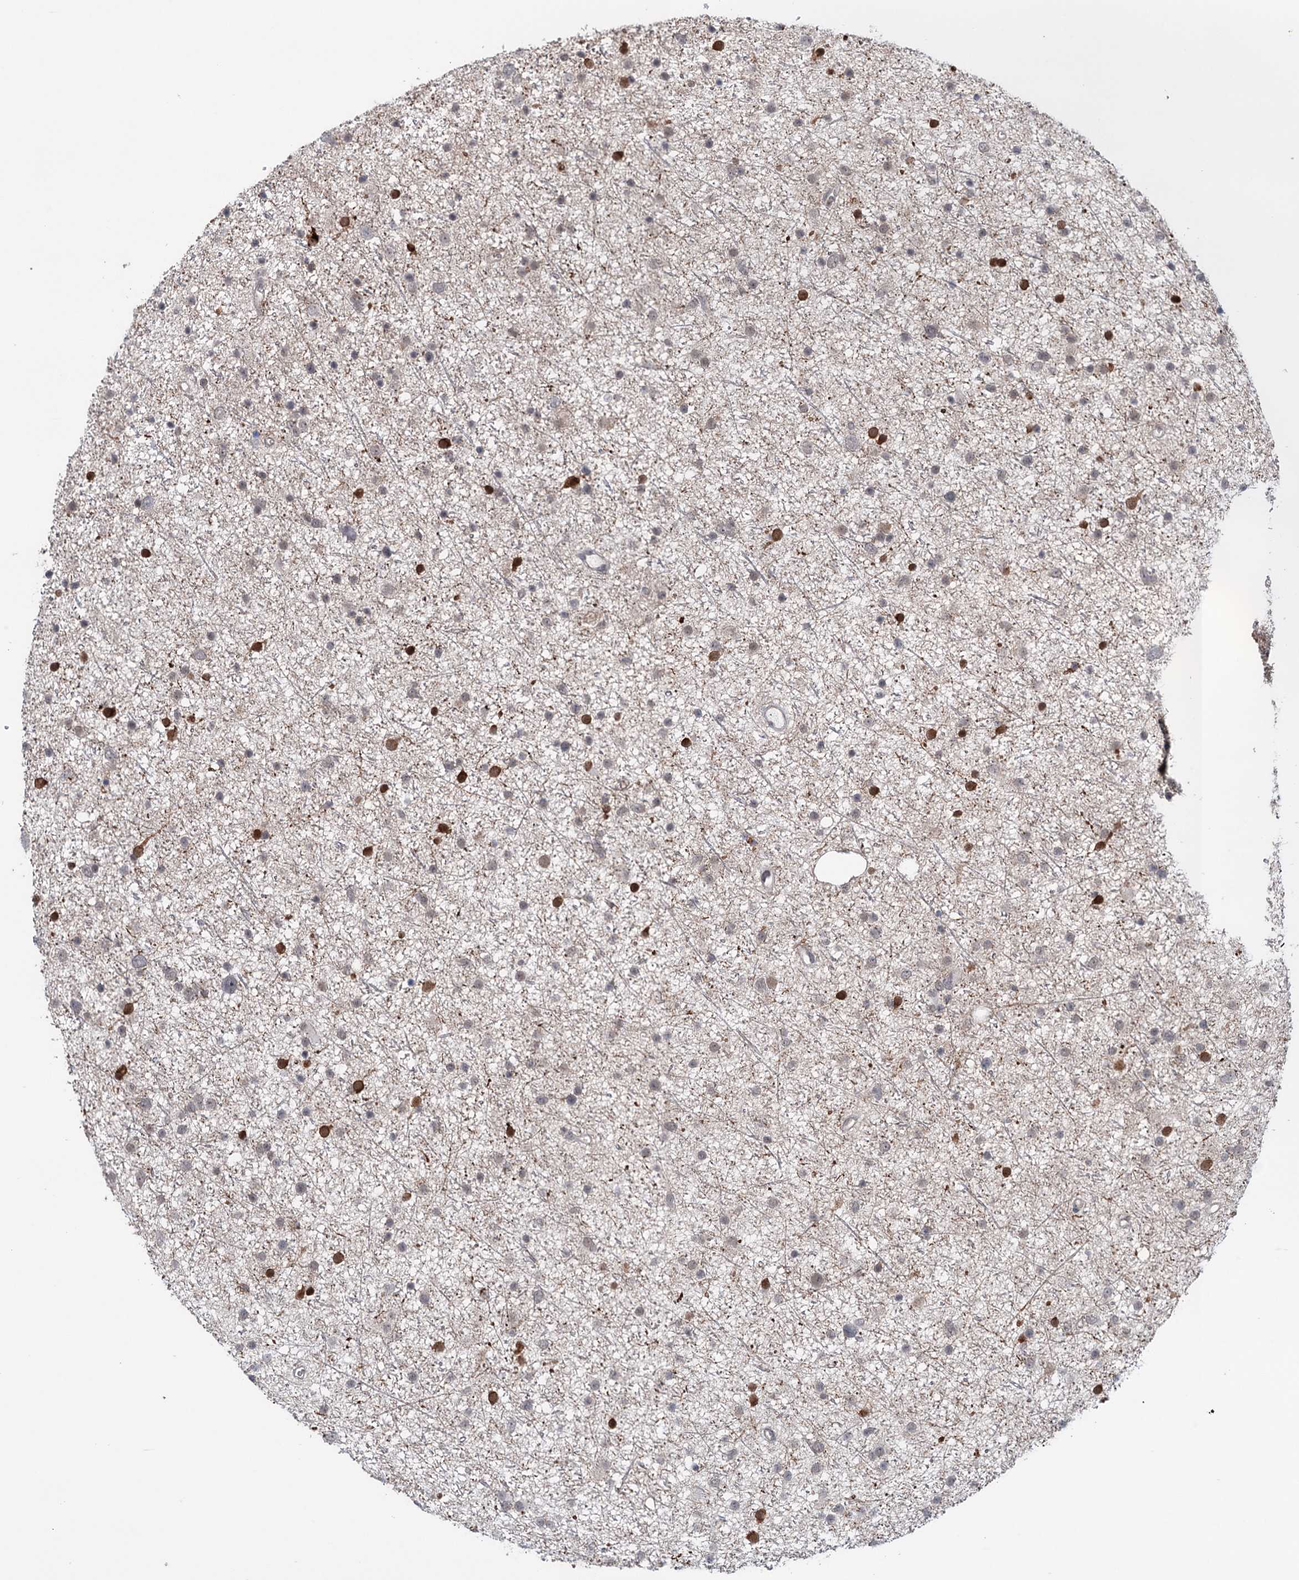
{"staining": {"intensity": "negative", "quantity": "none", "location": "none"}, "tissue": "glioma", "cell_type": "Tumor cells", "image_type": "cancer", "snomed": [{"axis": "morphology", "description": "Glioma, malignant, Low grade"}, {"axis": "topography", "description": "Cerebral cortex"}], "caption": "This is a histopathology image of IHC staining of glioma, which shows no expression in tumor cells. (Brightfield microscopy of DAB (3,3'-diaminobenzidine) immunohistochemistry at high magnification).", "gene": "FAM53A", "patient": {"sex": "female", "age": 39}}